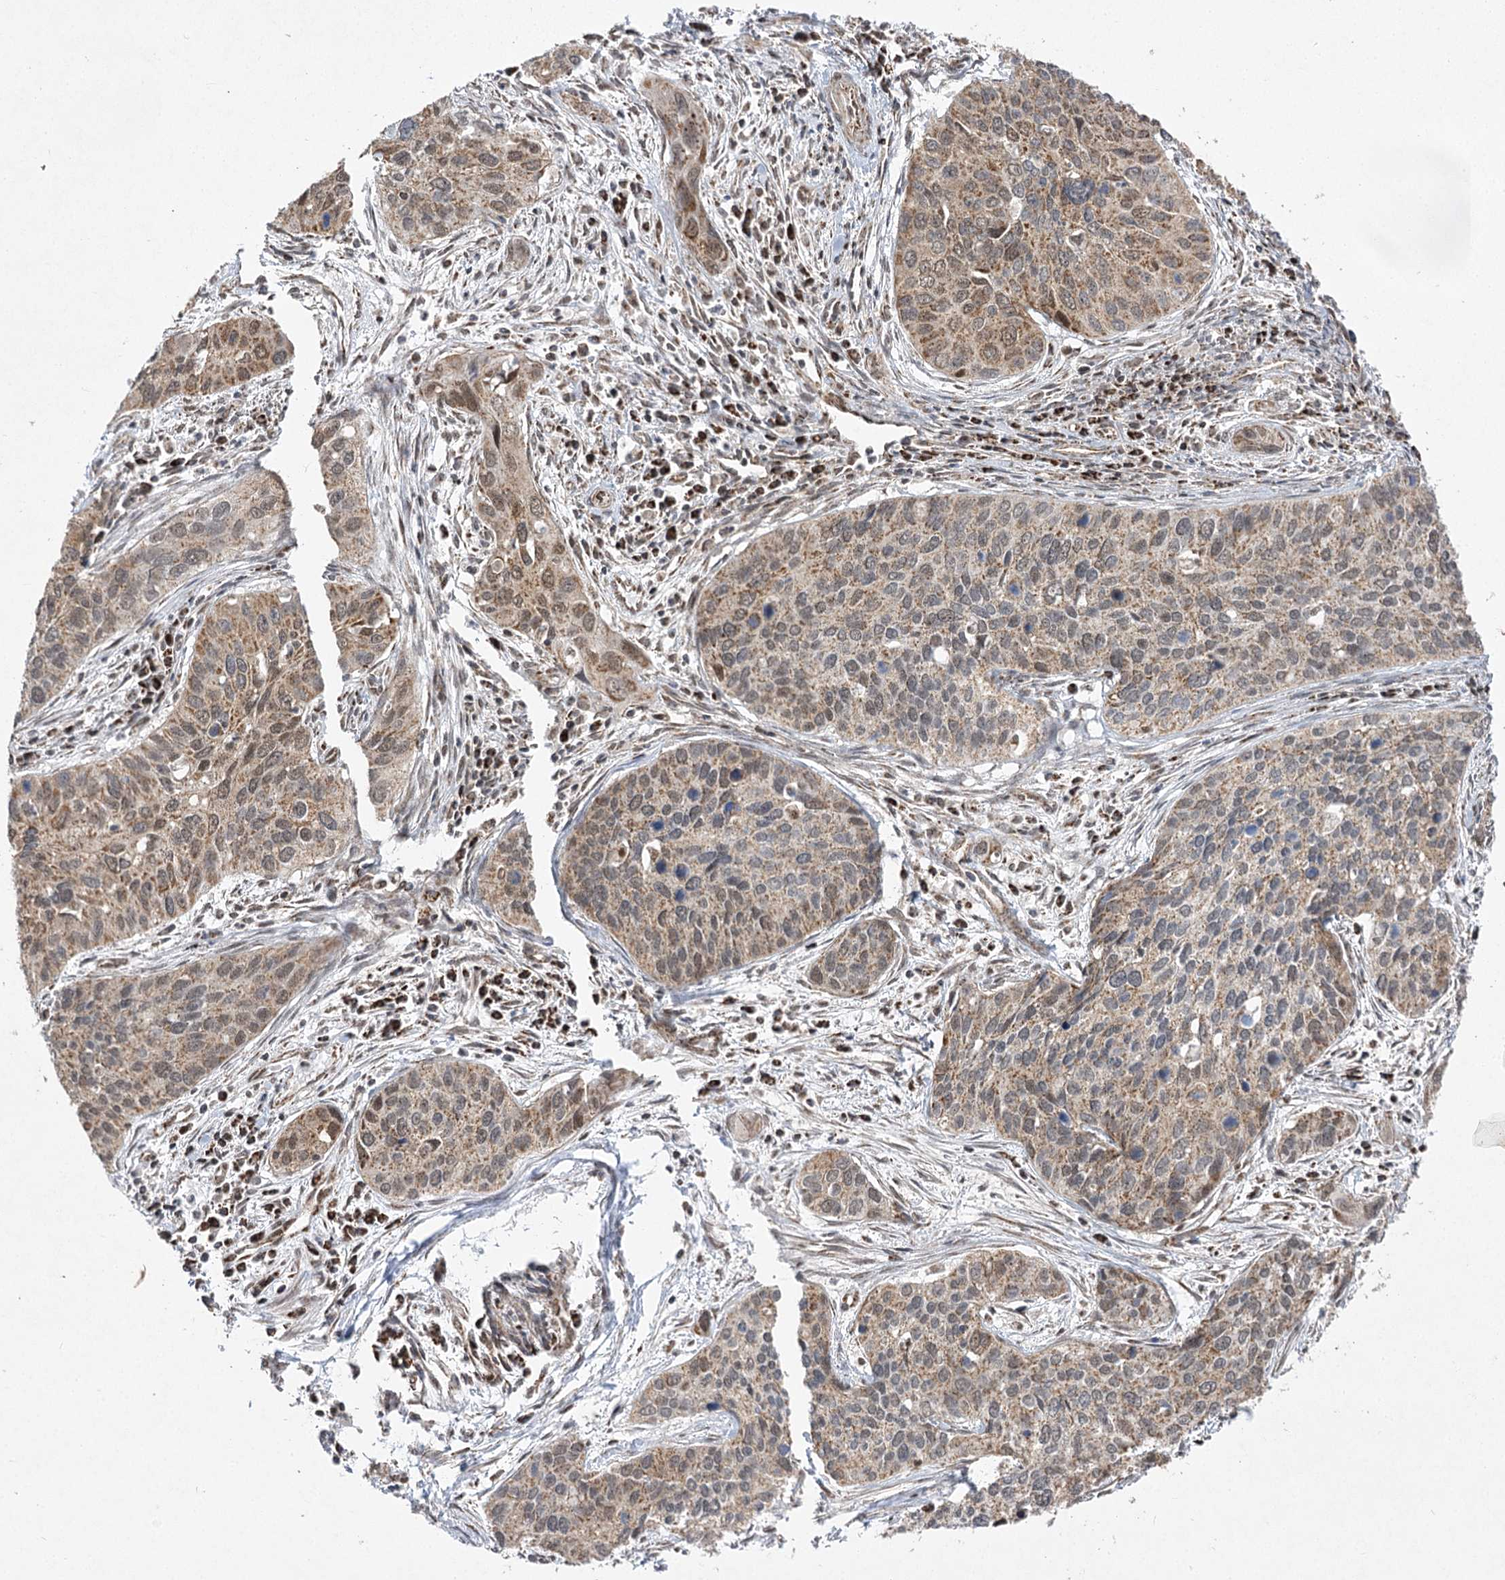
{"staining": {"intensity": "moderate", "quantity": ">75%", "location": "cytoplasmic/membranous"}, "tissue": "cervical cancer", "cell_type": "Tumor cells", "image_type": "cancer", "snomed": [{"axis": "morphology", "description": "Squamous cell carcinoma, NOS"}, {"axis": "topography", "description": "Cervix"}], "caption": "Immunohistochemistry (IHC) (DAB) staining of human squamous cell carcinoma (cervical) displays moderate cytoplasmic/membranous protein expression in about >75% of tumor cells. The protein is shown in brown color, while the nuclei are stained blue.", "gene": "SLC4A1AP", "patient": {"sex": "female", "age": 55}}